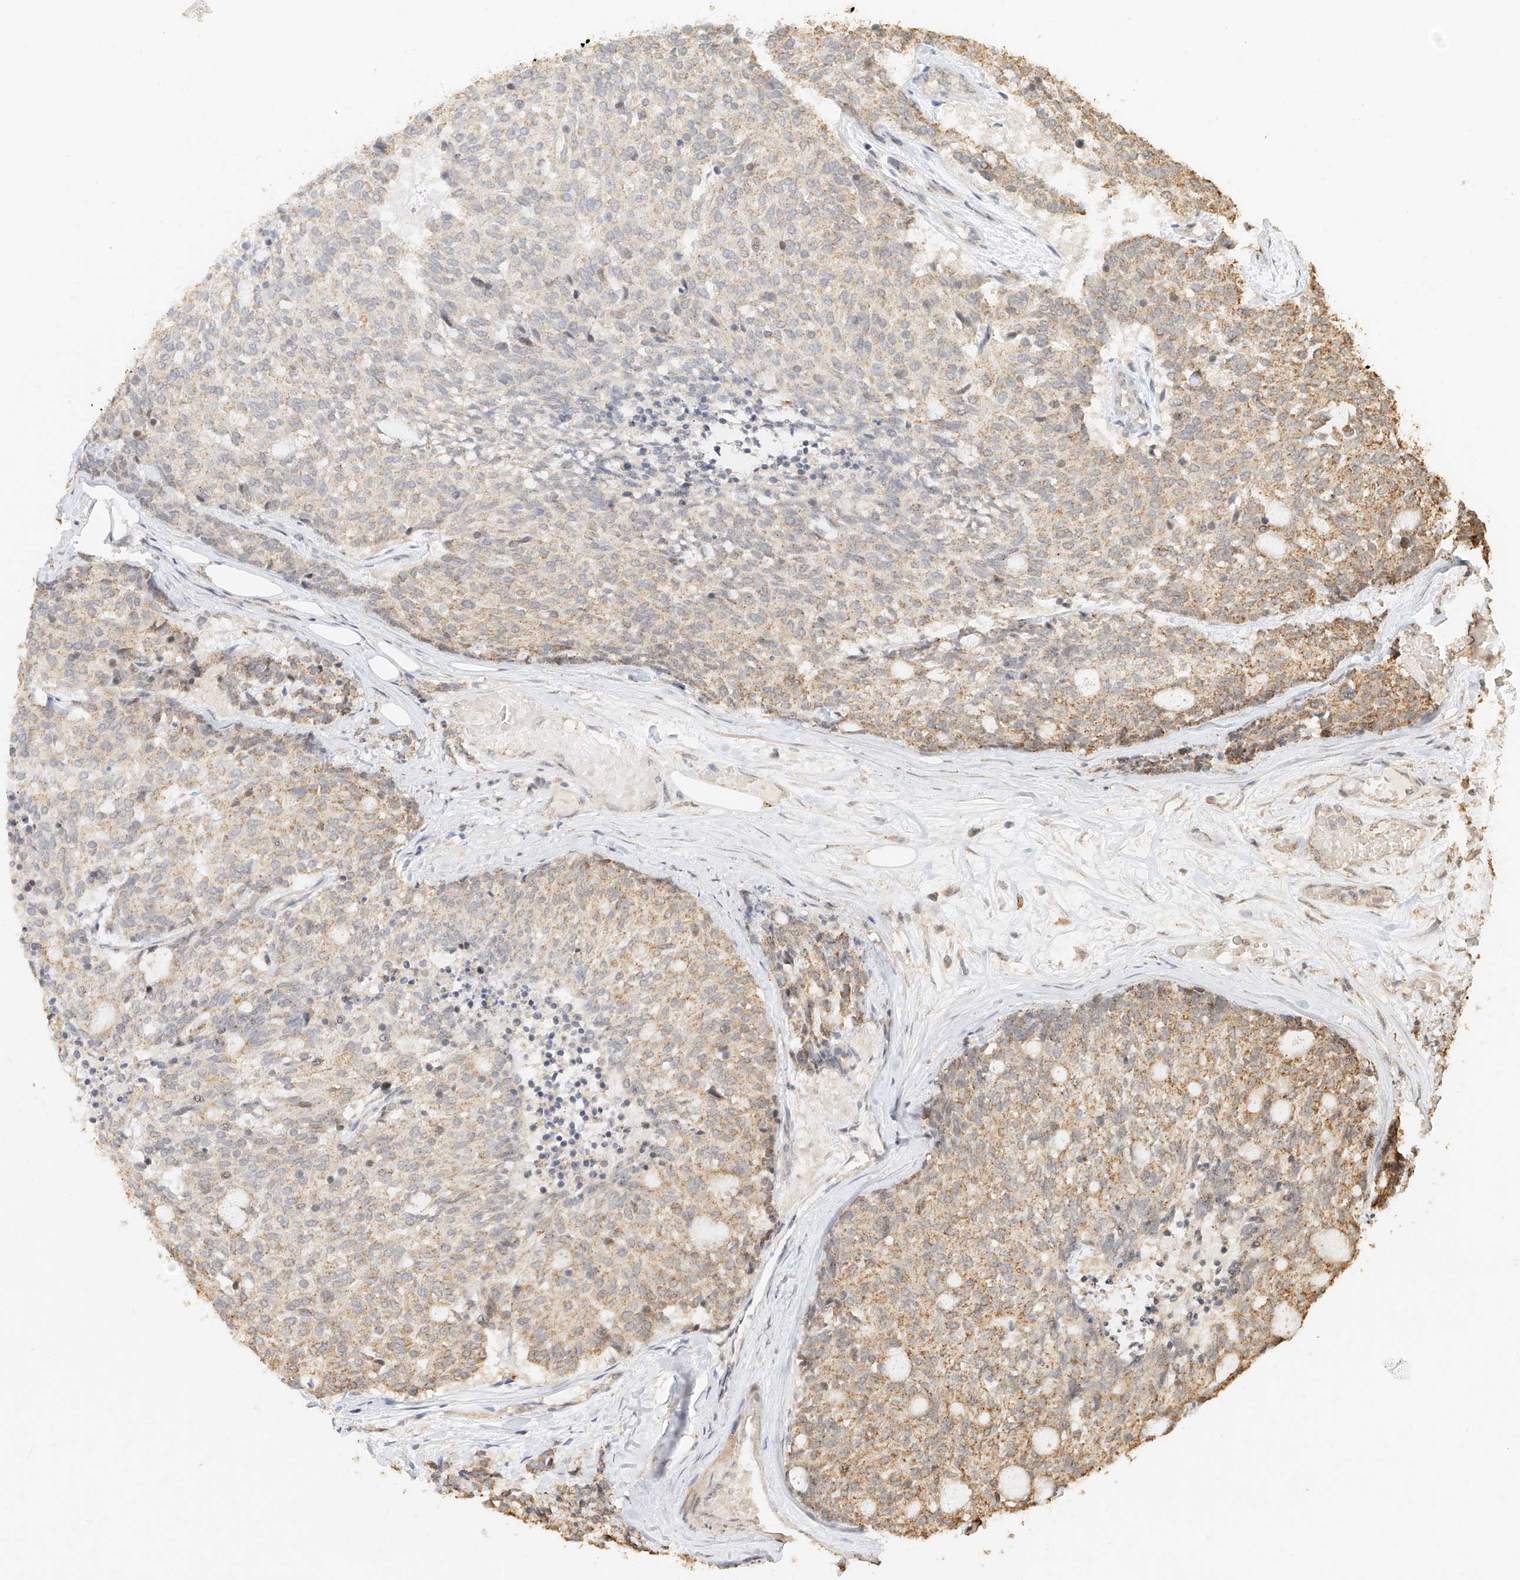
{"staining": {"intensity": "moderate", "quantity": "25%-75%", "location": "cytoplasmic/membranous"}, "tissue": "carcinoid", "cell_type": "Tumor cells", "image_type": "cancer", "snomed": [{"axis": "morphology", "description": "Carcinoid, malignant, NOS"}, {"axis": "topography", "description": "Pancreas"}], "caption": "This micrograph reveals carcinoid stained with IHC to label a protein in brown. The cytoplasmic/membranous of tumor cells show moderate positivity for the protein. Nuclei are counter-stained blue.", "gene": "CXorf58", "patient": {"sex": "female", "age": 54}}